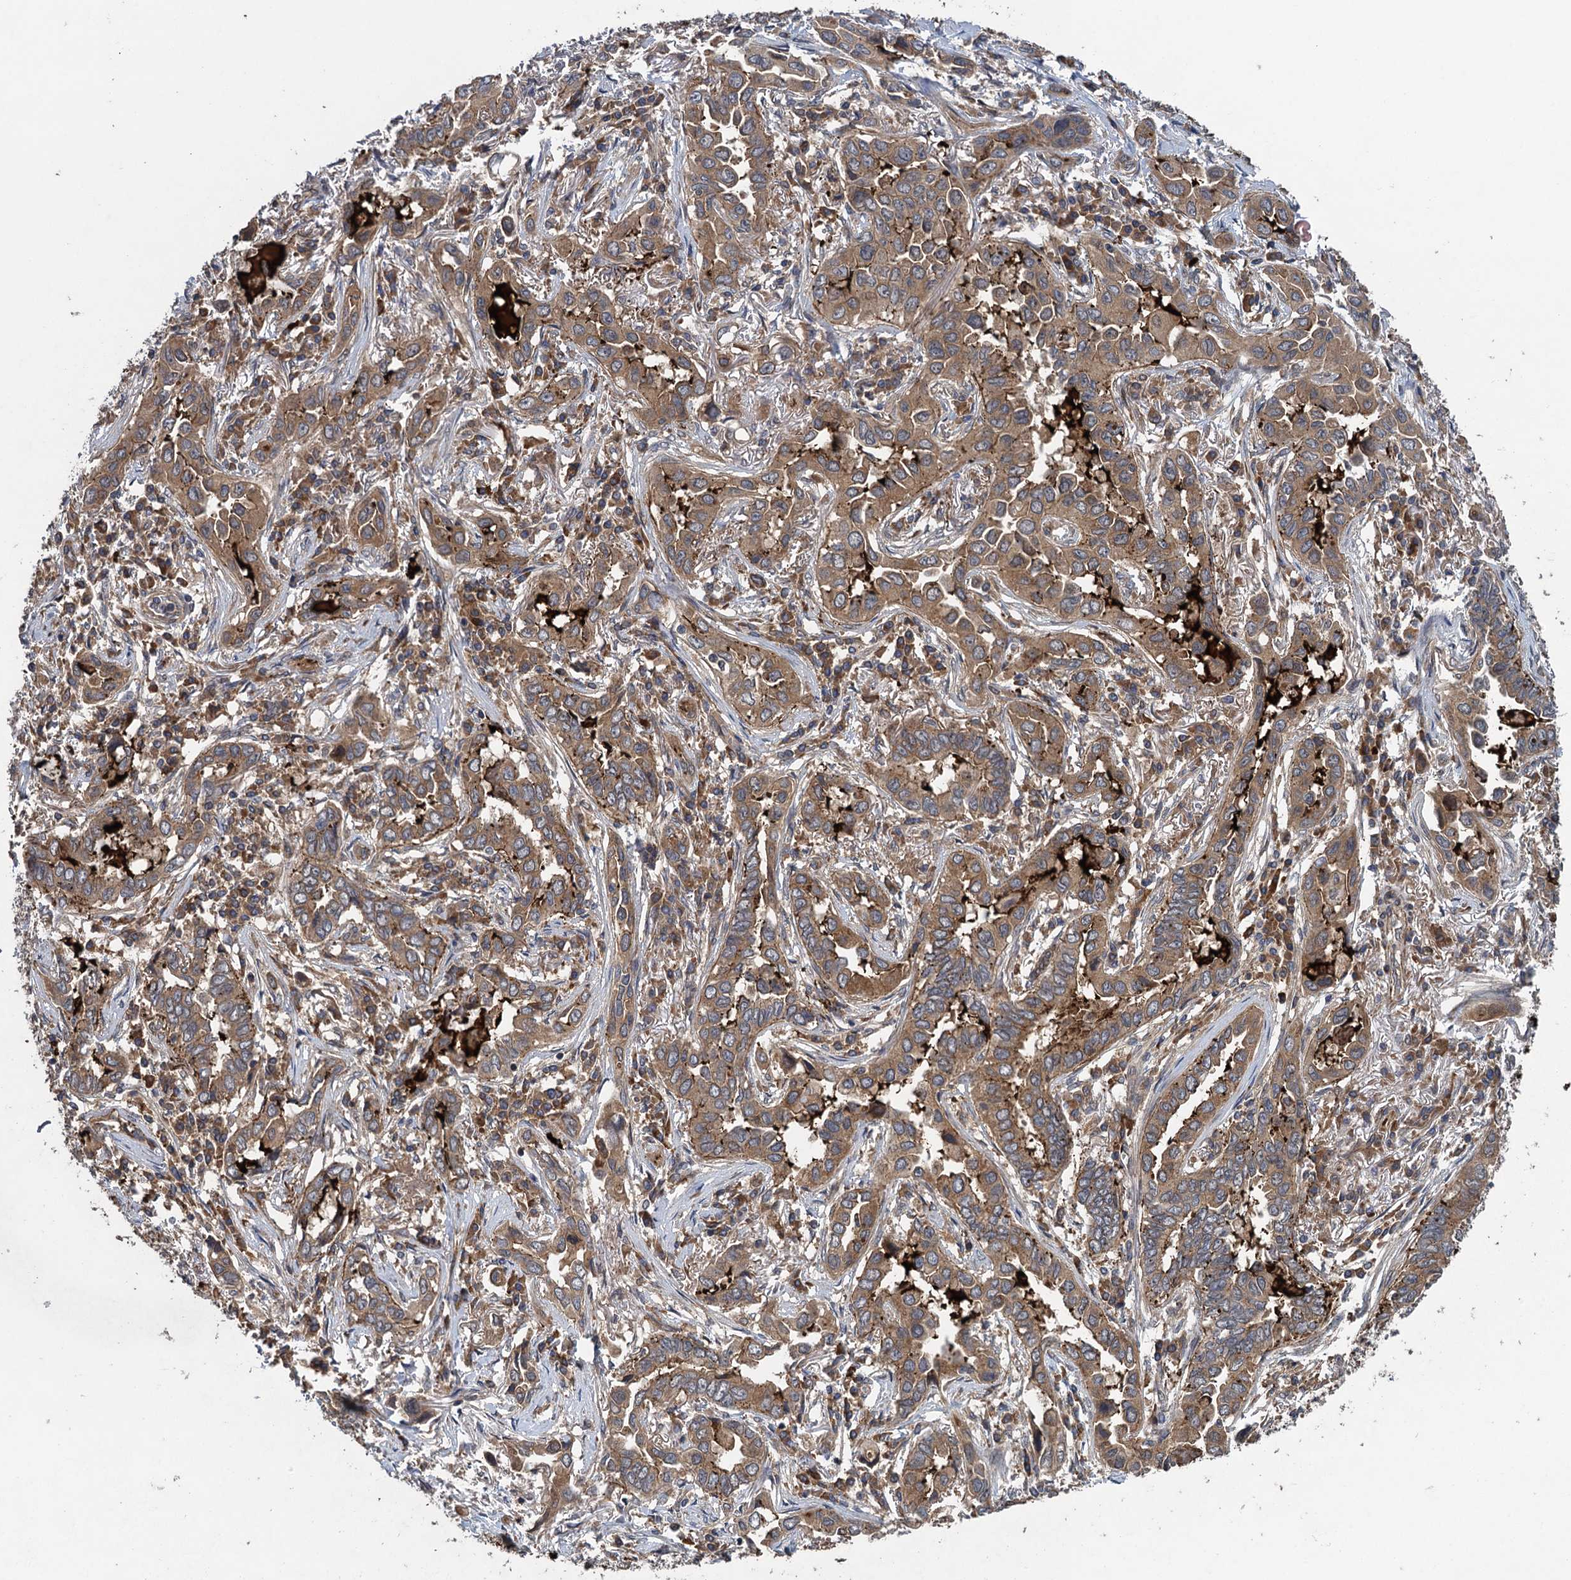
{"staining": {"intensity": "moderate", "quantity": ">75%", "location": "cytoplasmic/membranous"}, "tissue": "lung cancer", "cell_type": "Tumor cells", "image_type": "cancer", "snomed": [{"axis": "morphology", "description": "Adenocarcinoma, NOS"}, {"axis": "topography", "description": "Lung"}], "caption": "The immunohistochemical stain highlights moderate cytoplasmic/membranous expression in tumor cells of lung cancer tissue. (DAB = brown stain, brightfield microscopy at high magnification).", "gene": "CNTN5", "patient": {"sex": "female", "age": 76}}